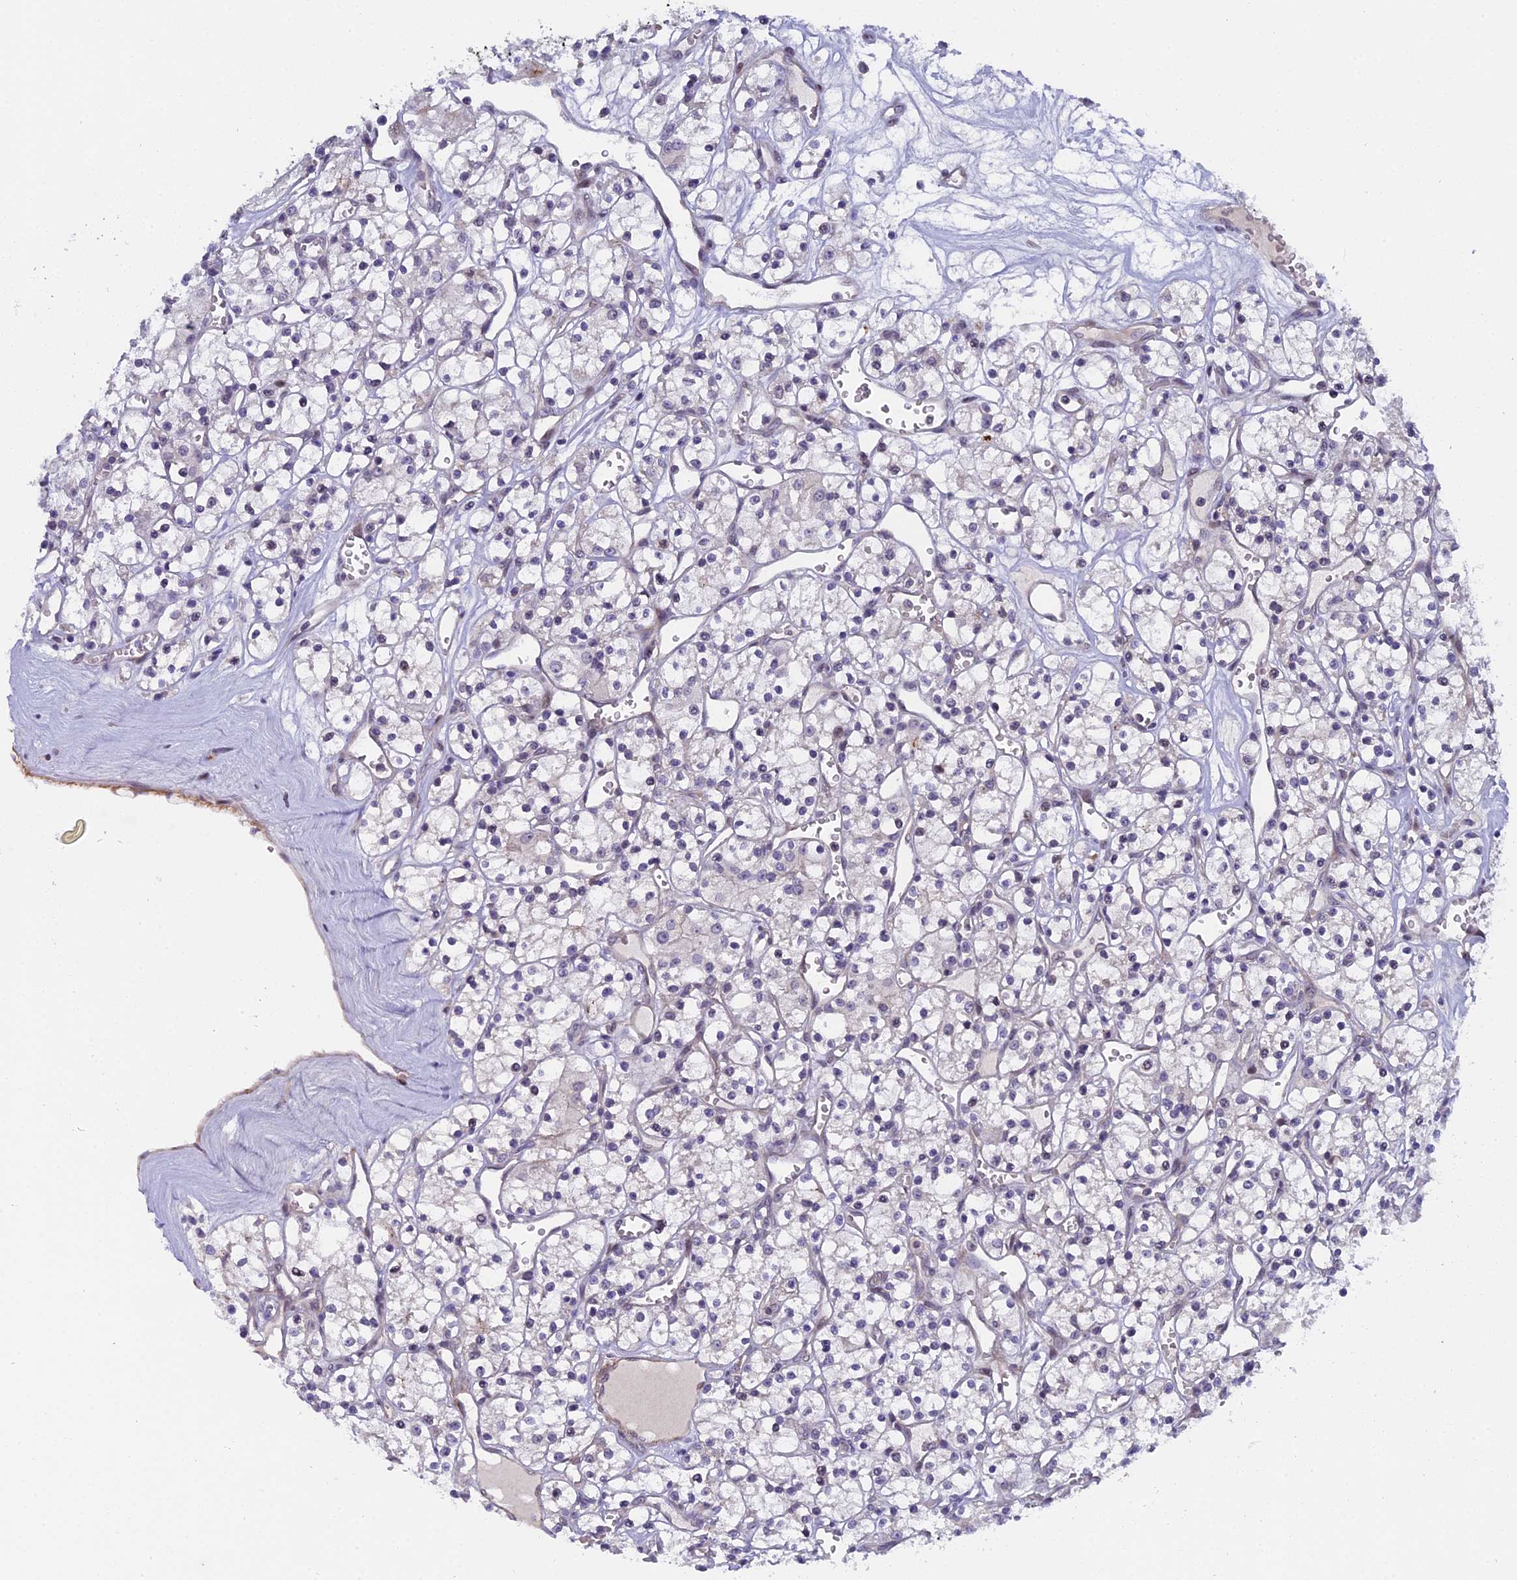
{"staining": {"intensity": "weak", "quantity": "<25%", "location": "cytoplasmic/membranous"}, "tissue": "renal cancer", "cell_type": "Tumor cells", "image_type": "cancer", "snomed": [{"axis": "morphology", "description": "Adenocarcinoma, NOS"}, {"axis": "topography", "description": "Kidney"}], "caption": "High magnification brightfield microscopy of adenocarcinoma (renal) stained with DAB (3,3'-diaminobenzidine) (brown) and counterstained with hematoxylin (blue): tumor cells show no significant positivity. (Immunohistochemistry (ihc), brightfield microscopy, high magnification).", "gene": "PYGO1", "patient": {"sex": "female", "age": 59}}